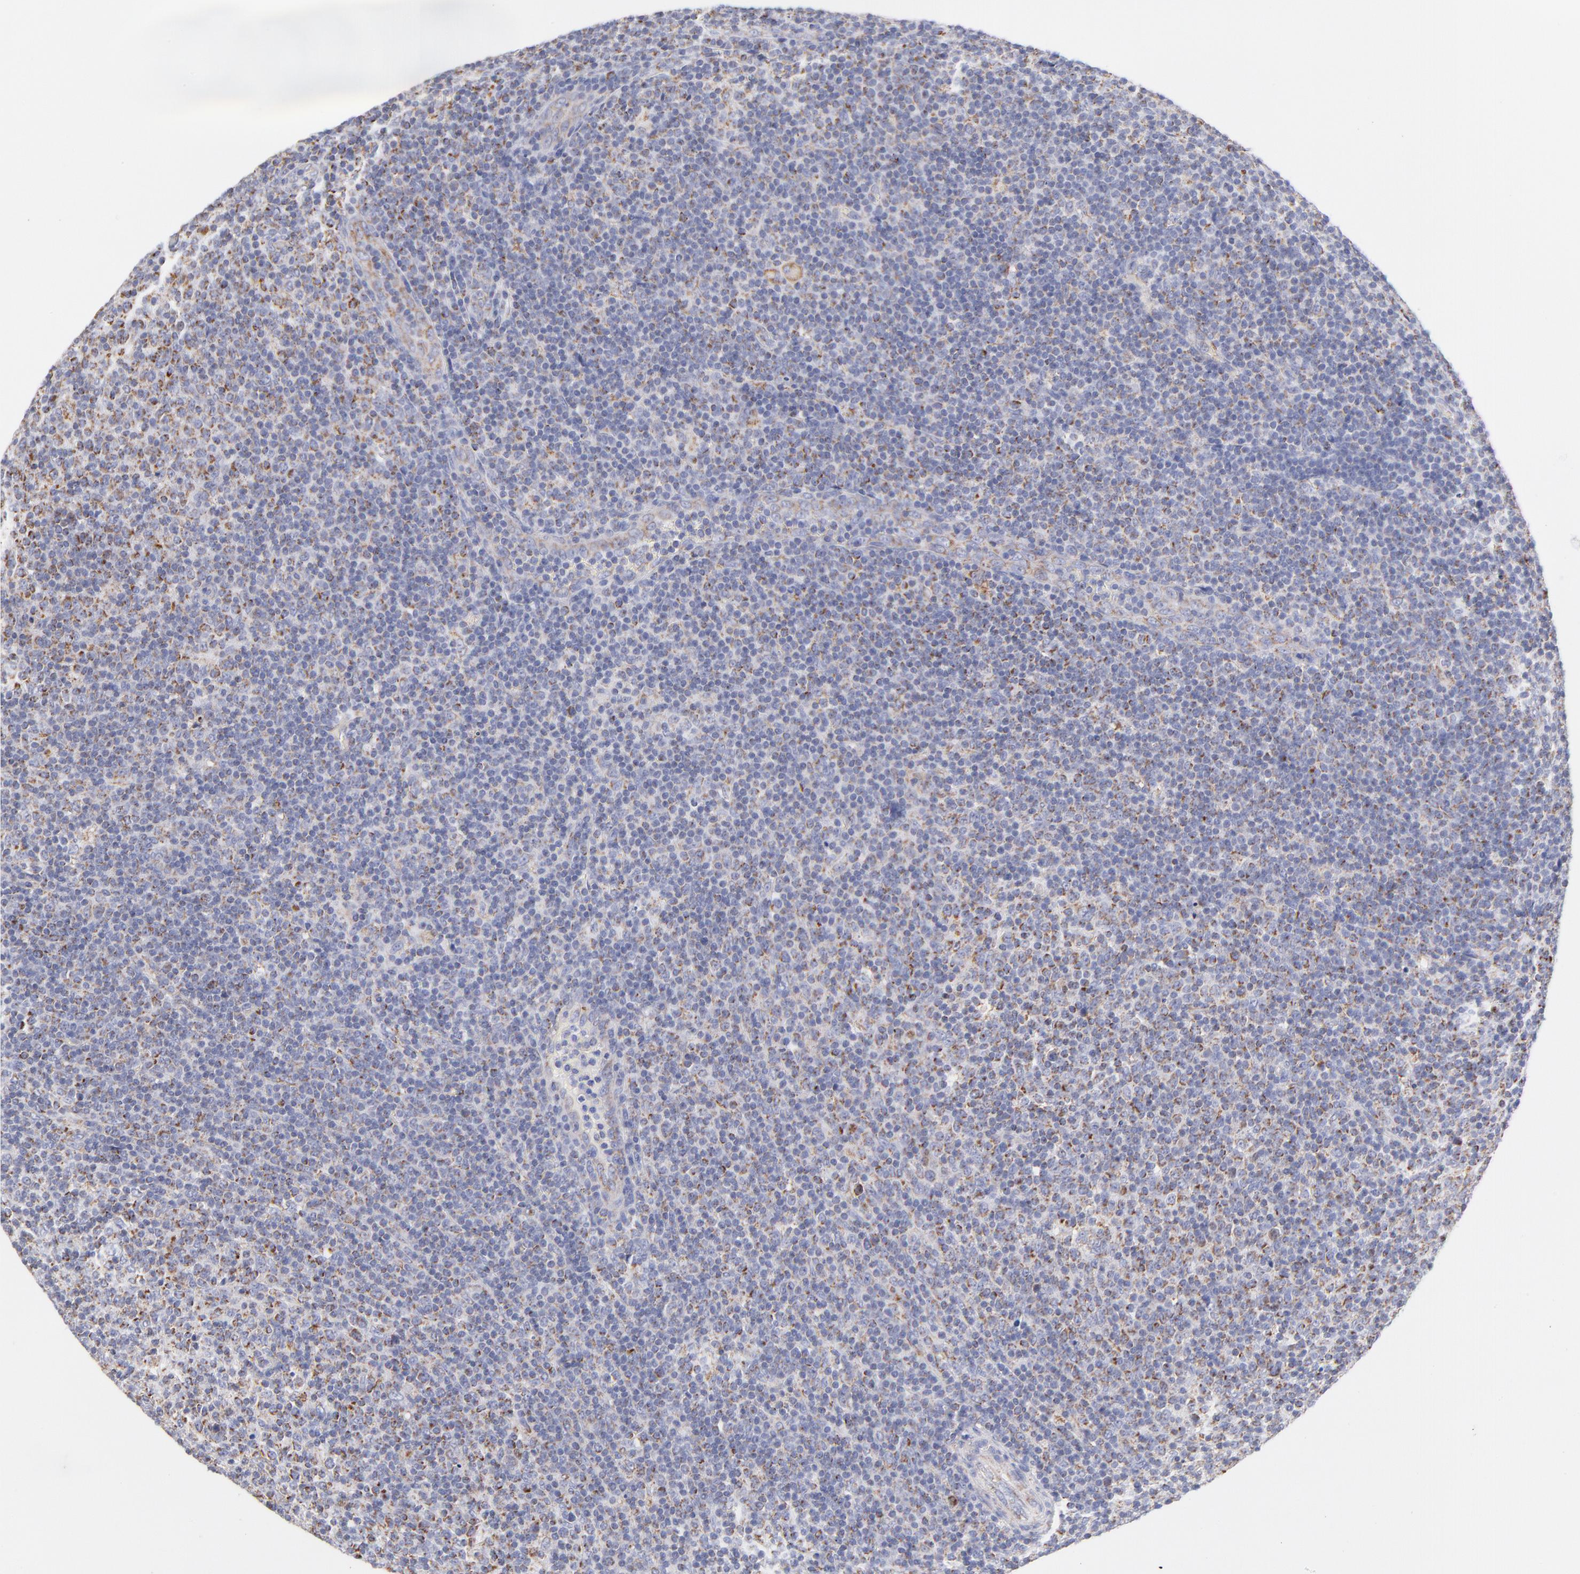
{"staining": {"intensity": "moderate", "quantity": "25%-75%", "location": "cytoplasmic/membranous"}, "tissue": "lymphoma", "cell_type": "Tumor cells", "image_type": "cancer", "snomed": [{"axis": "morphology", "description": "Malignant lymphoma, non-Hodgkin's type, Low grade"}, {"axis": "topography", "description": "Lymph node"}], "caption": "Tumor cells display medium levels of moderate cytoplasmic/membranous staining in approximately 25%-75% of cells in human lymphoma.", "gene": "AIFM1", "patient": {"sex": "male", "age": 70}}